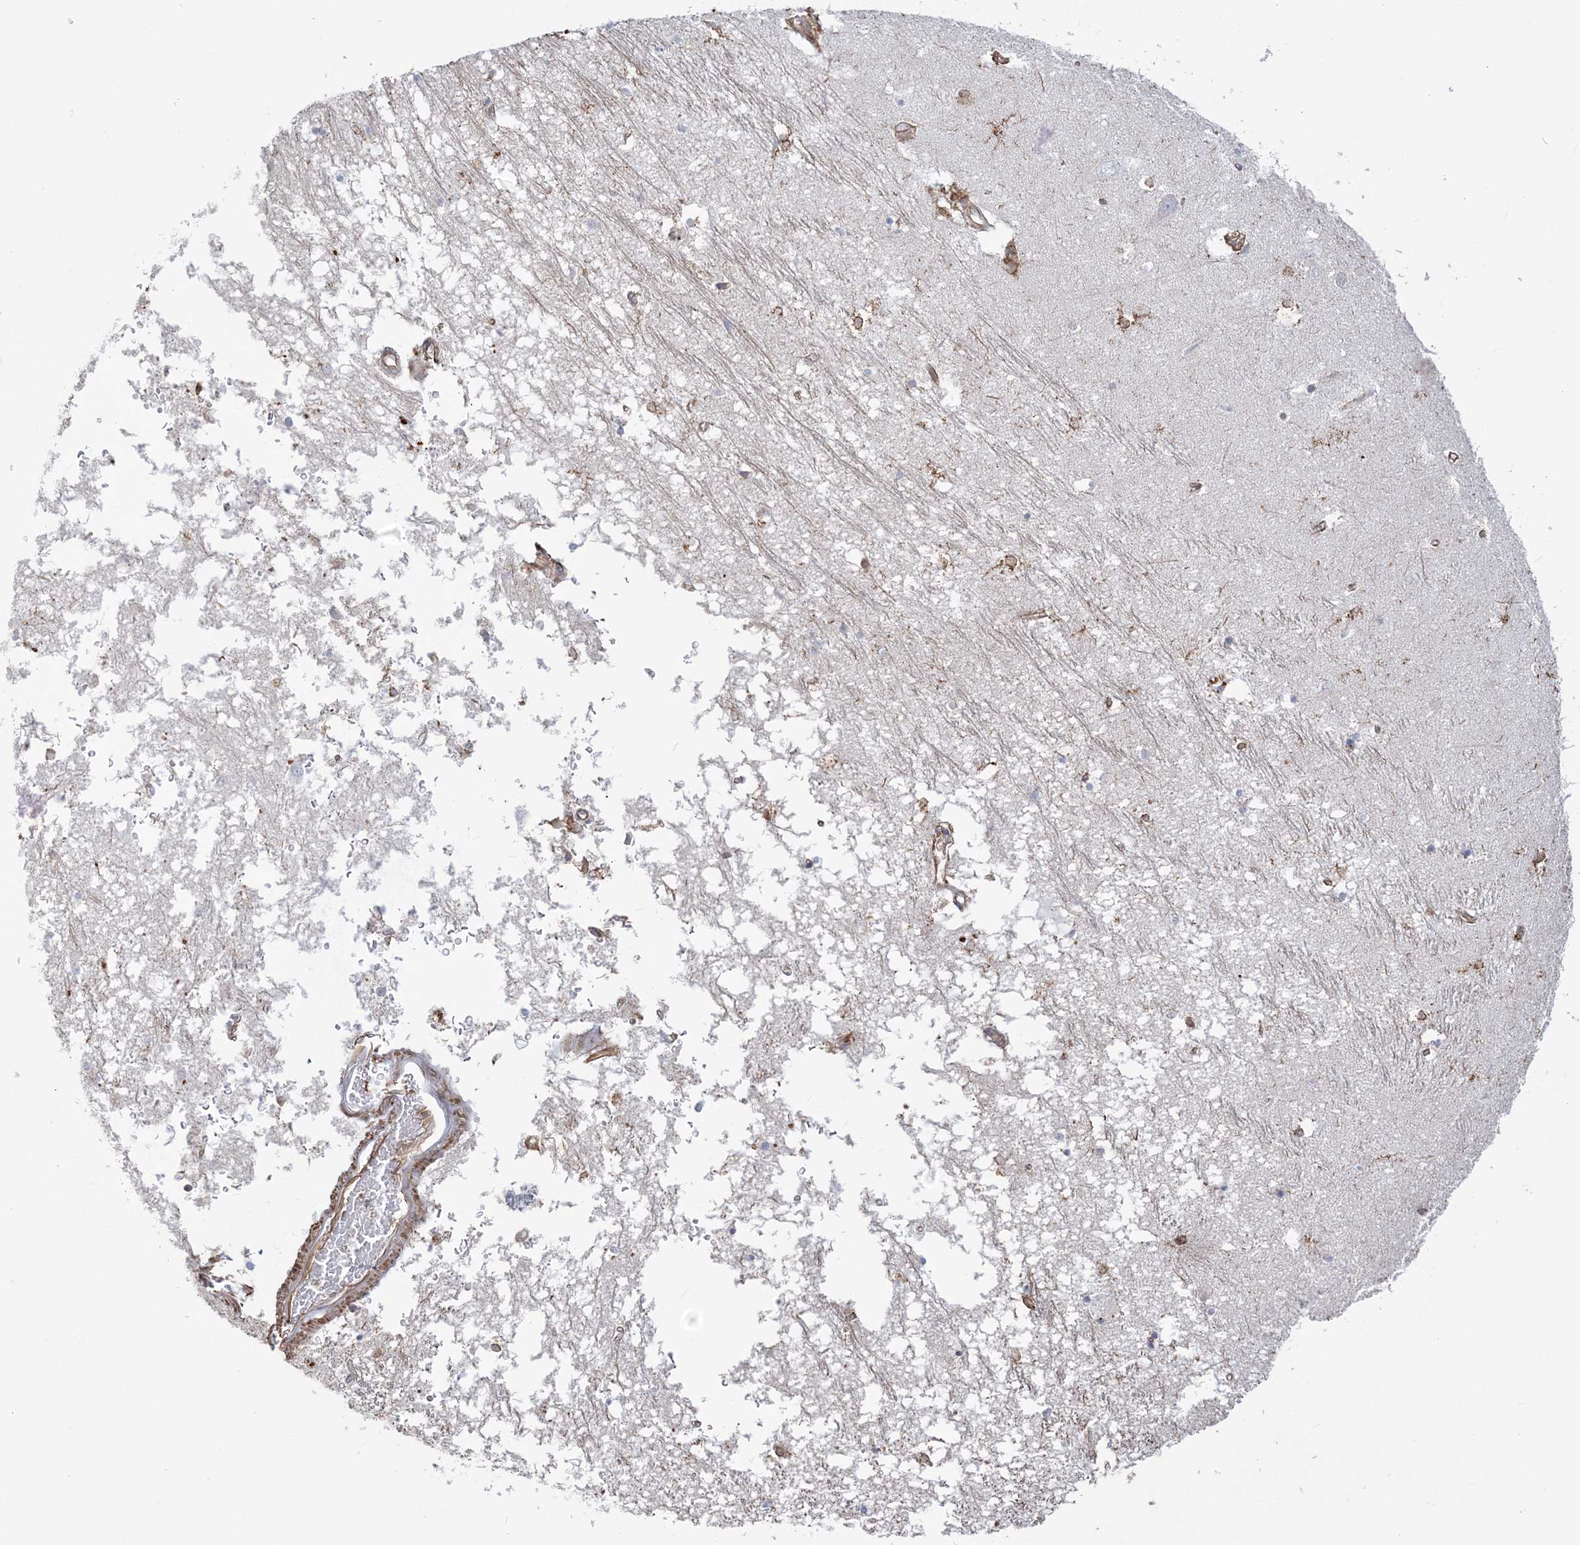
{"staining": {"intensity": "moderate", "quantity": "25%-75%", "location": "cytoplasmic/membranous"}, "tissue": "hippocampus", "cell_type": "Glial cells", "image_type": "normal", "snomed": [{"axis": "morphology", "description": "Normal tissue, NOS"}, {"axis": "topography", "description": "Hippocampus"}], "caption": "IHC photomicrograph of benign hippocampus: human hippocampus stained using IHC shows medium levels of moderate protein expression localized specifically in the cytoplasmic/membranous of glial cells, appearing as a cytoplasmic/membranous brown color.", "gene": "ZNF821", "patient": {"sex": "male", "age": 70}}